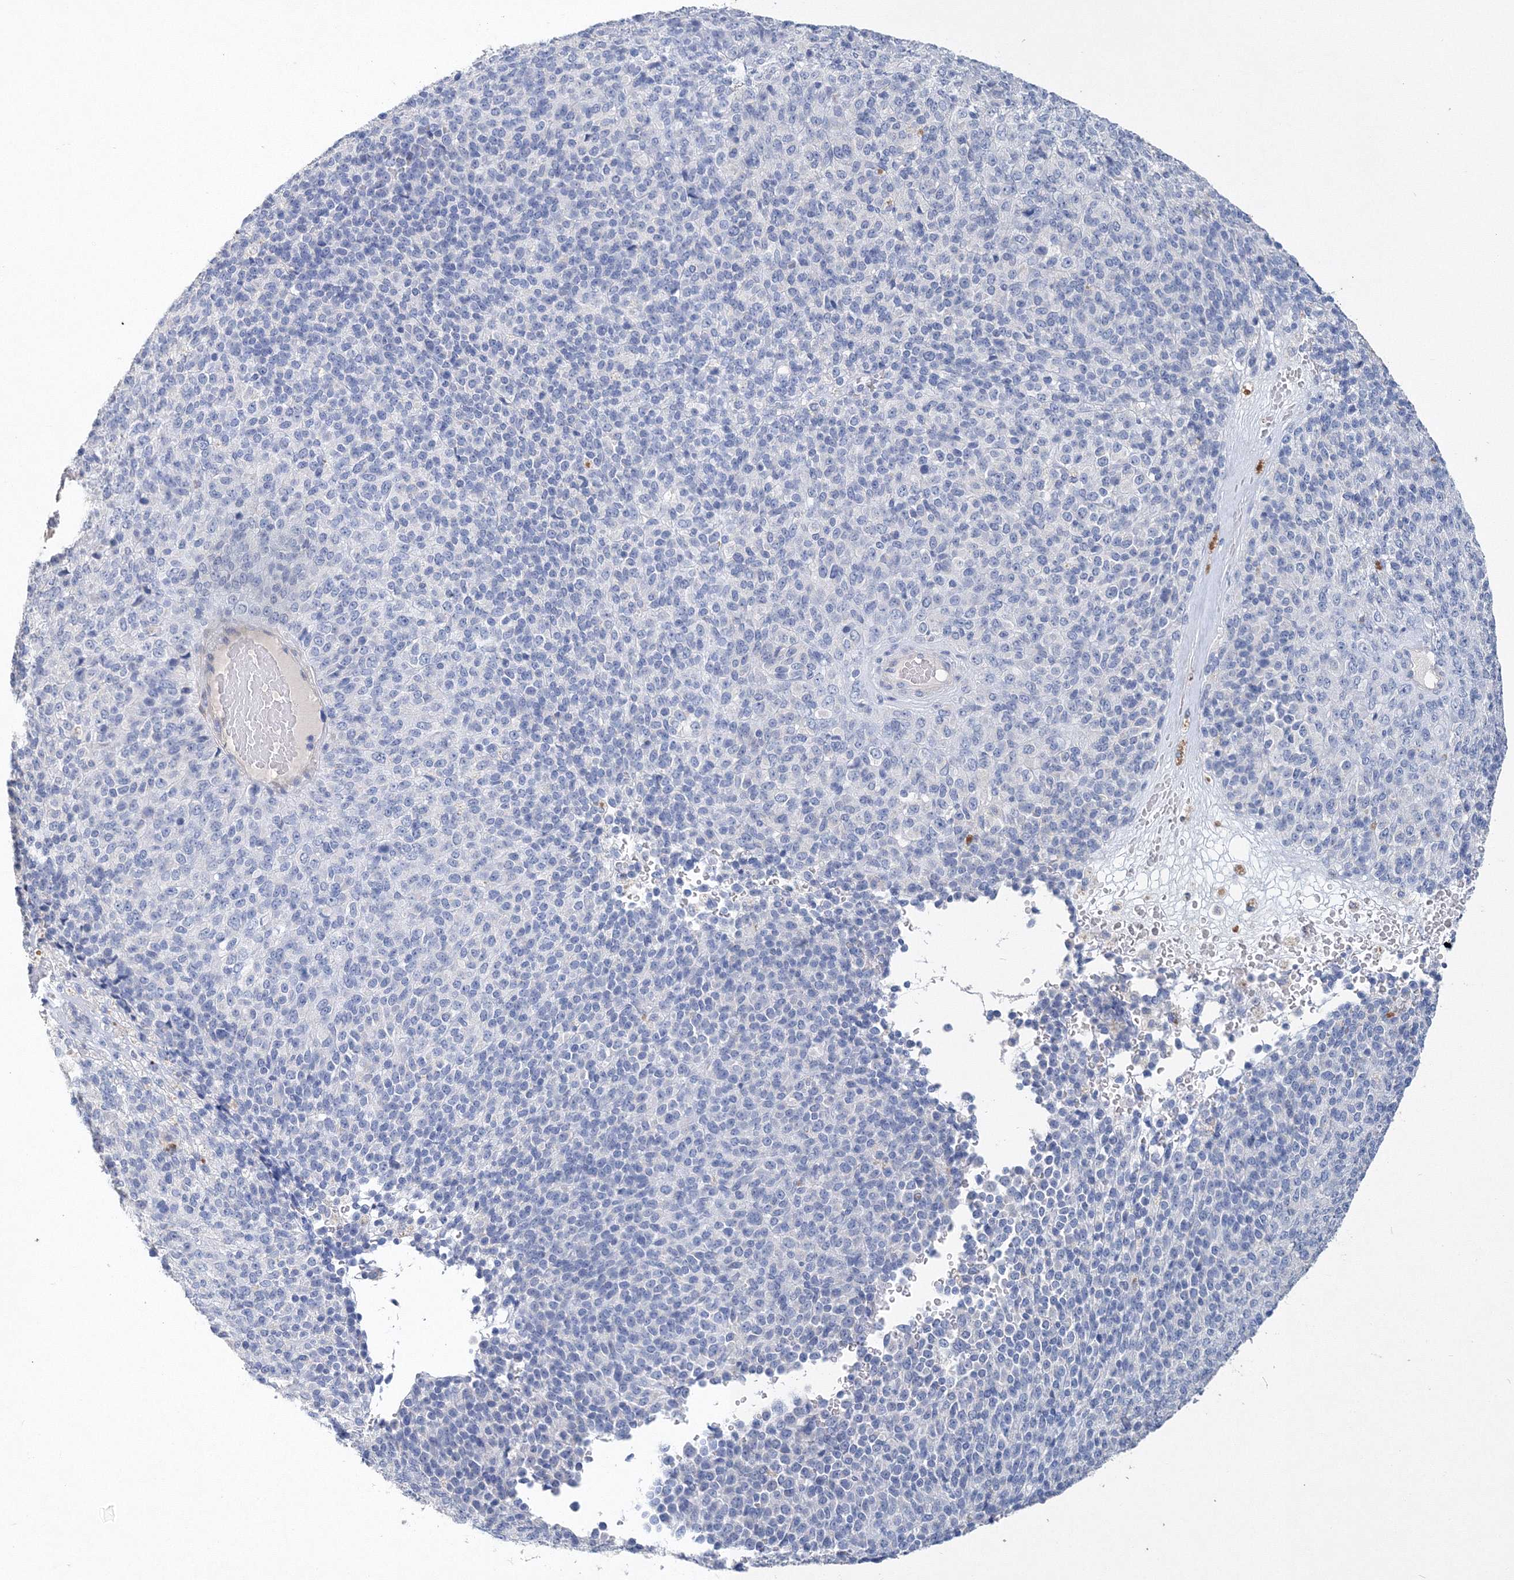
{"staining": {"intensity": "negative", "quantity": "none", "location": "none"}, "tissue": "melanoma", "cell_type": "Tumor cells", "image_type": "cancer", "snomed": [{"axis": "morphology", "description": "Malignant melanoma, Metastatic site"}, {"axis": "topography", "description": "Brain"}], "caption": "Immunohistochemical staining of human malignant melanoma (metastatic site) shows no significant staining in tumor cells. The staining is performed using DAB (3,3'-diaminobenzidine) brown chromogen with nuclei counter-stained in using hematoxylin.", "gene": "OSBPL6", "patient": {"sex": "female", "age": 56}}